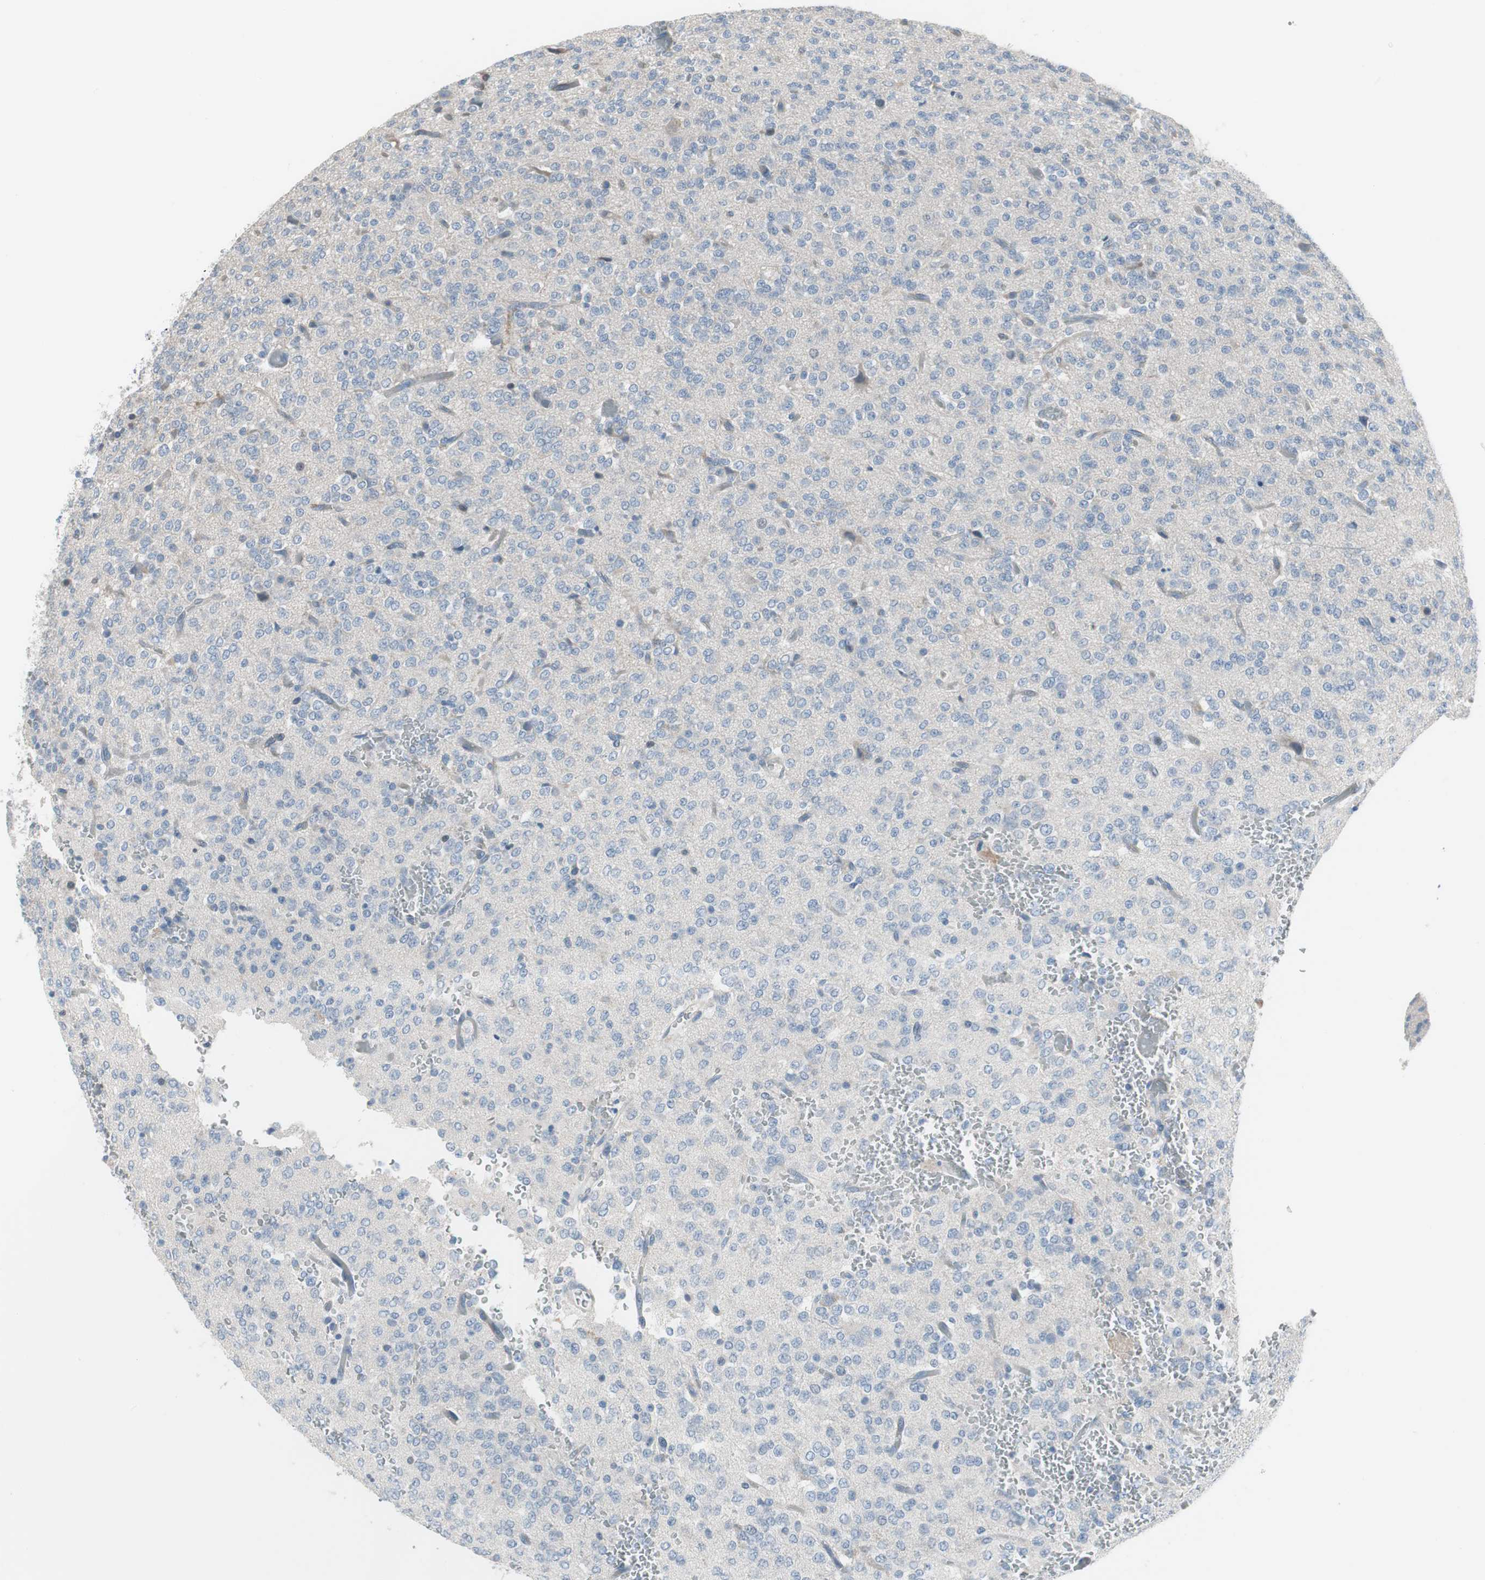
{"staining": {"intensity": "negative", "quantity": "none", "location": "none"}, "tissue": "glioma", "cell_type": "Tumor cells", "image_type": "cancer", "snomed": [{"axis": "morphology", "description": "Glioma, malignant, Low grade"}, {"axis": "topography", "description": "Brain"}], "caption": "Malignant glioma (low-grade) stained for a protein using immunohistochemistry displays no expression tumor cells.", "gene": "PIGR", "patient": {"sex": "male", "age": 38}}